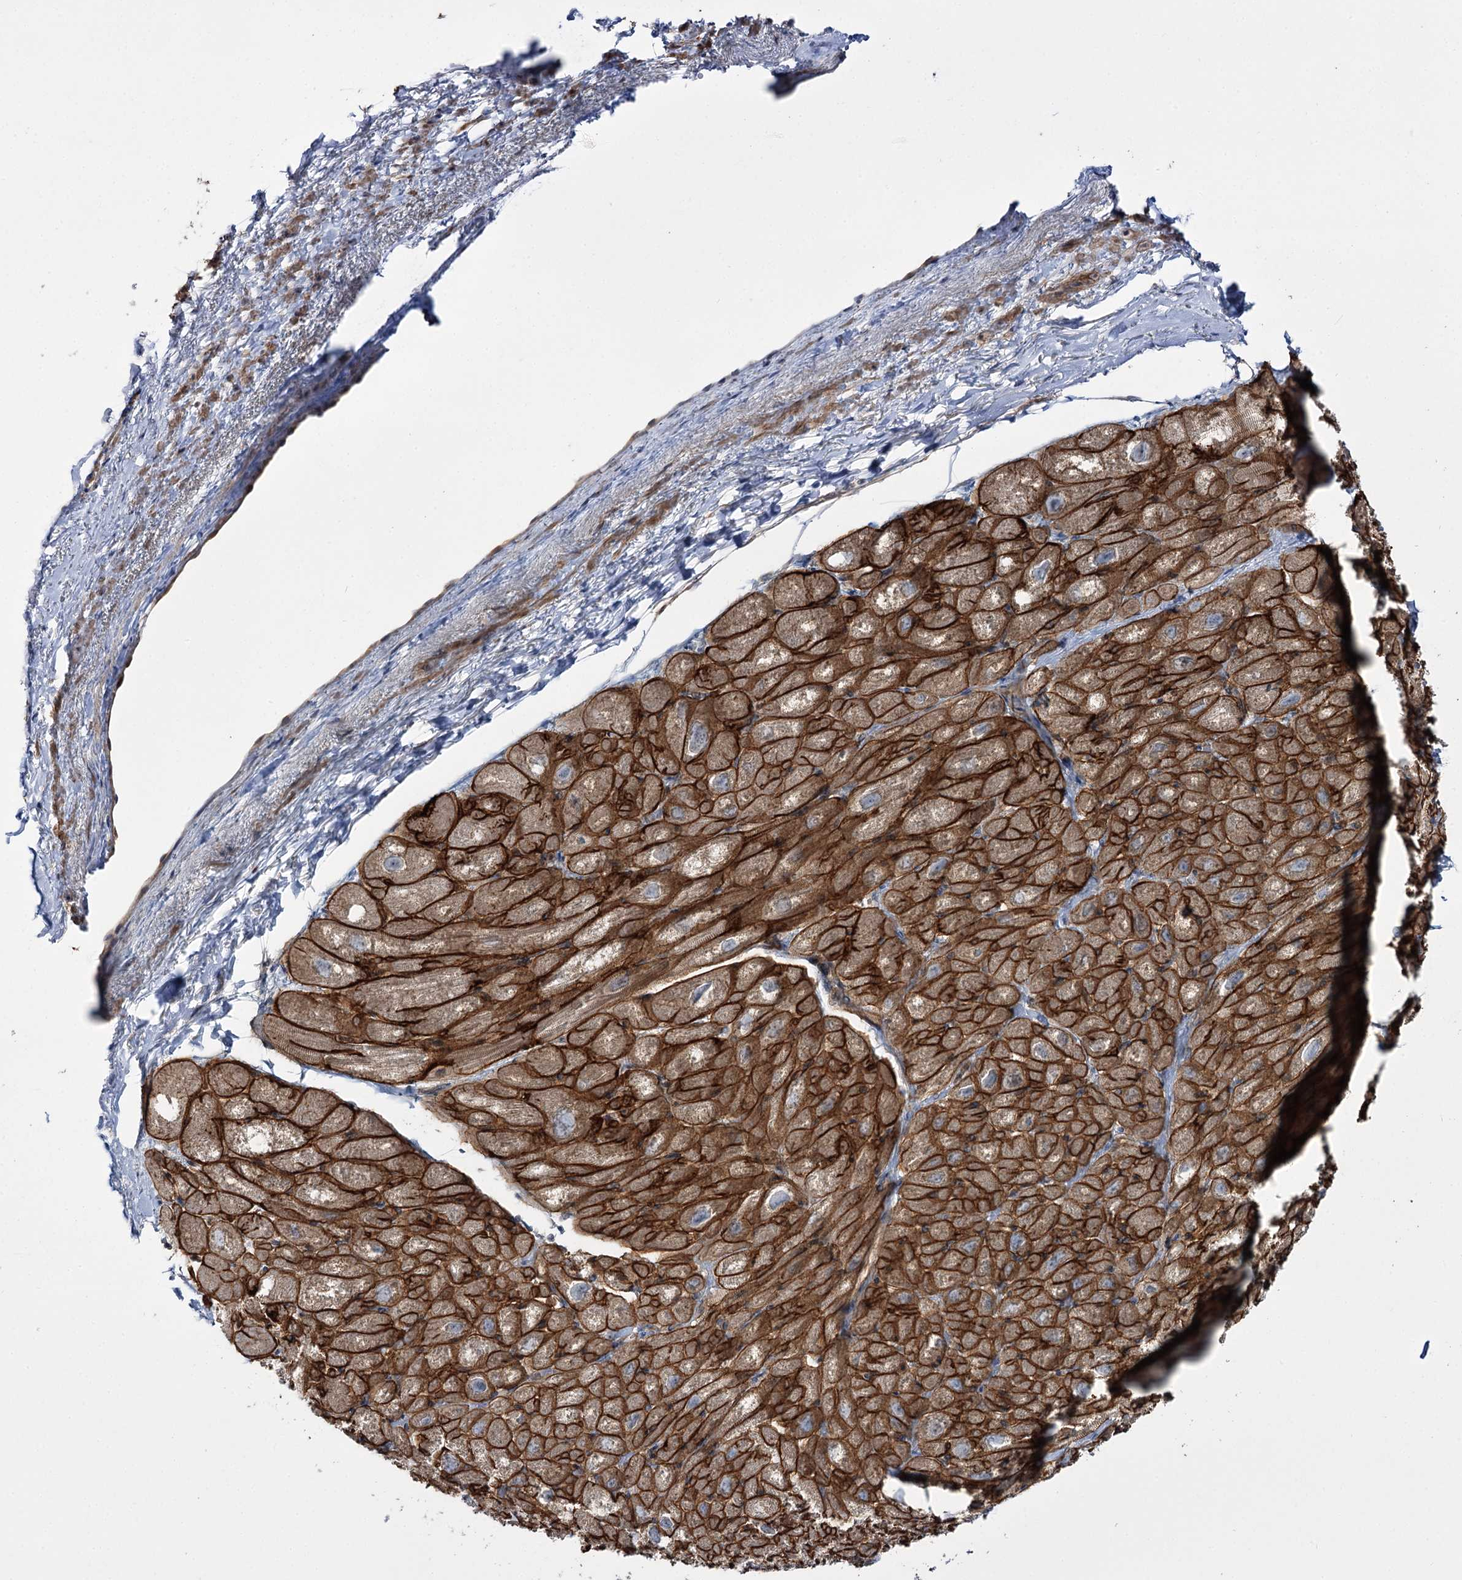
{"staining": {"intensity": "strong", "quantity": ">75%", "location": "cytoplasmic/membranous"}, "tissue": "heart muscle", "cell_type": "Cardiomyocytes", "image_type": "normal", "snomed": [{"axis": "morphology", "description": "Normal tissue, NOS"}, {"axis": "topography", "description": "Heart"}], "caption": "Protein expression analysis of normal heart muscle demonstrates strong cytoplasmic/membranous staining in about >75% of cardiomyocytes.", "gene": "C11orf80", "patient": {"sex": "male", "age": 50}}